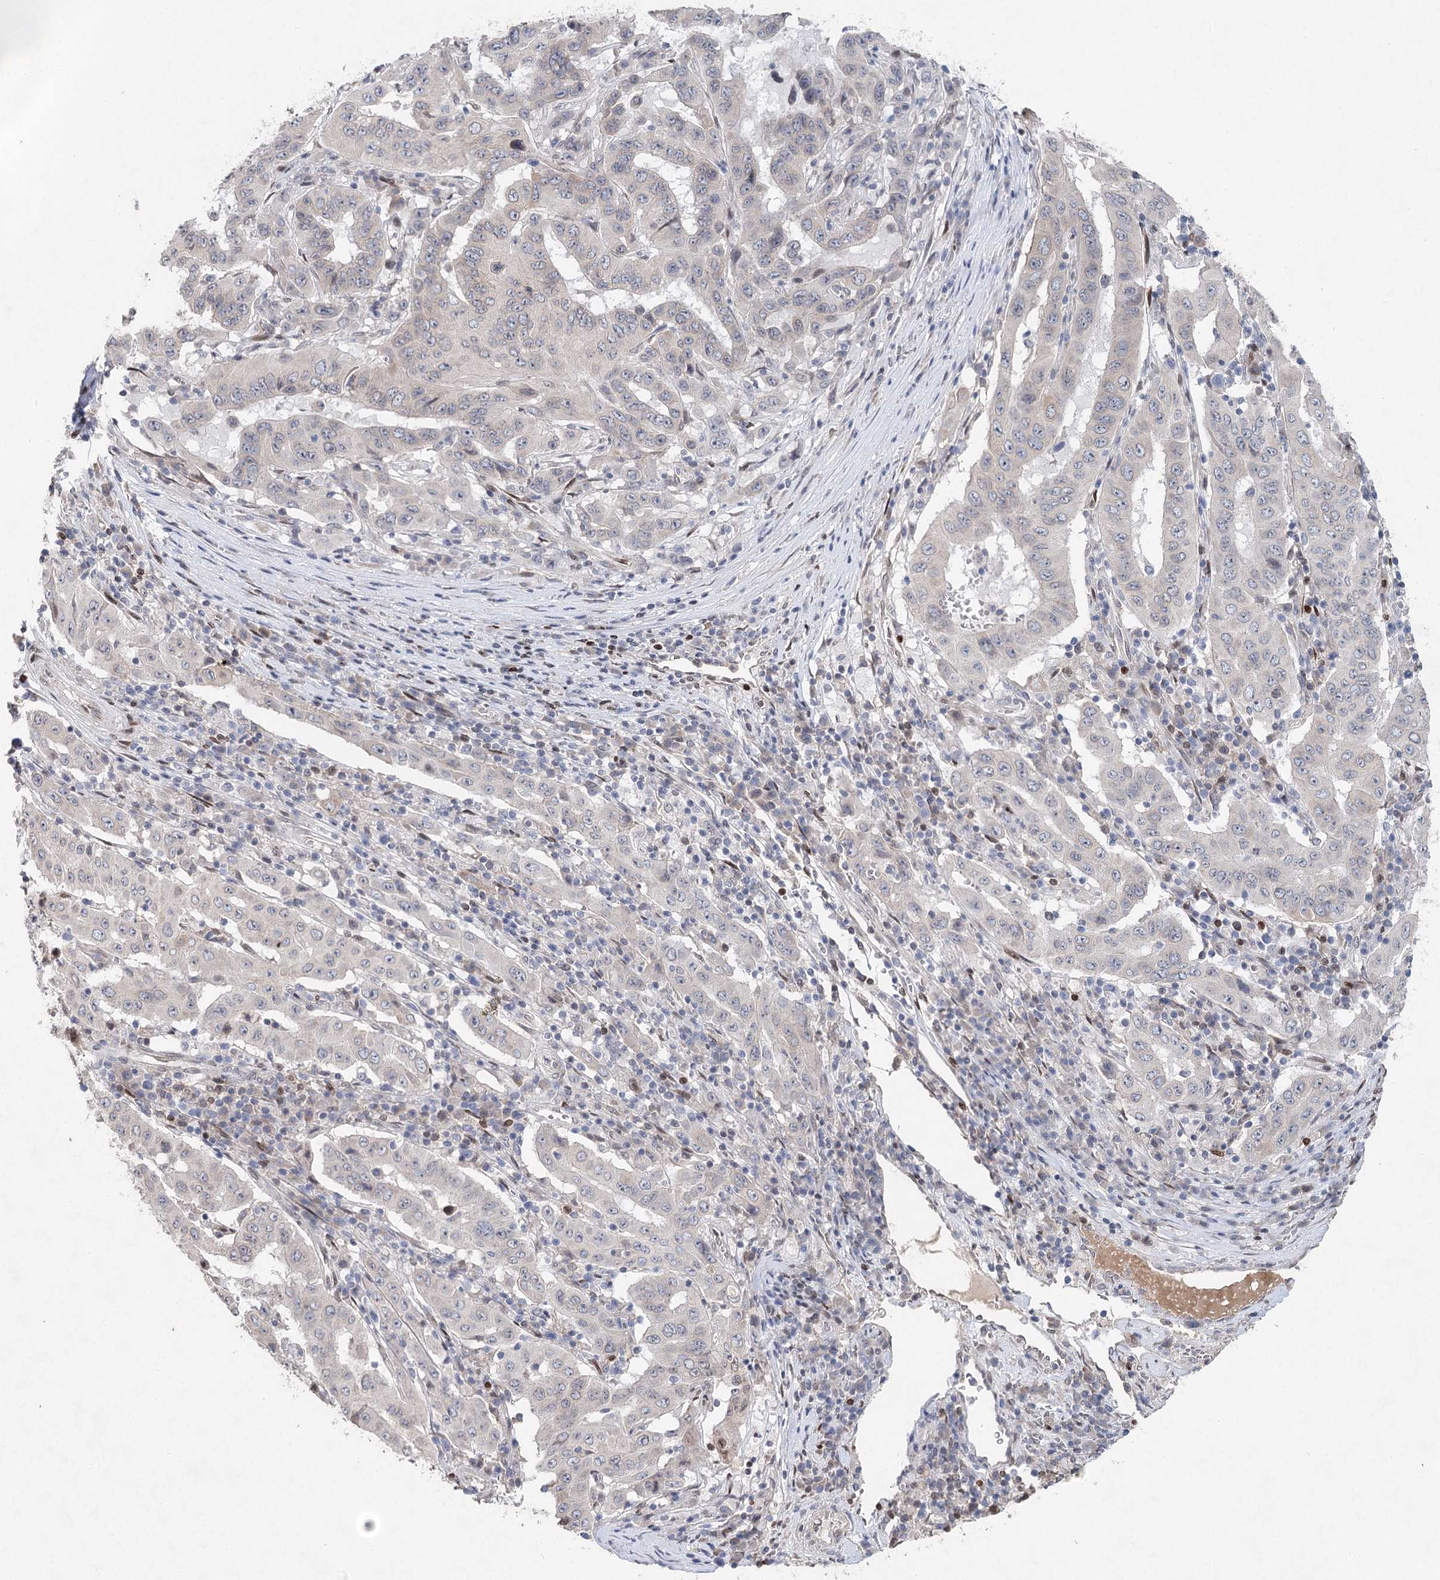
{"staining": {"intensity": "negative", "quantity": "none", "location": "none"}, "tissue": "pancreatic cancer", "cell_type": "Tumor cells", "image_type": "cancer", "snomed": [{"axis": "morphology", "description": "Adenocarcinoma, NOS"}, {"axis": "topography", "description": "Pancreas"}], "caption": "An IHC photomicrograph of pancreatic cancer is shown. There is no staining in tumor cells of pancreatic cancer. (DAB (3,3'-diaminobenzidine) IHC with hematoxylin counter stain).", "gene": "FRMD4A", "patient": {"sex": "male", "age": 63}}